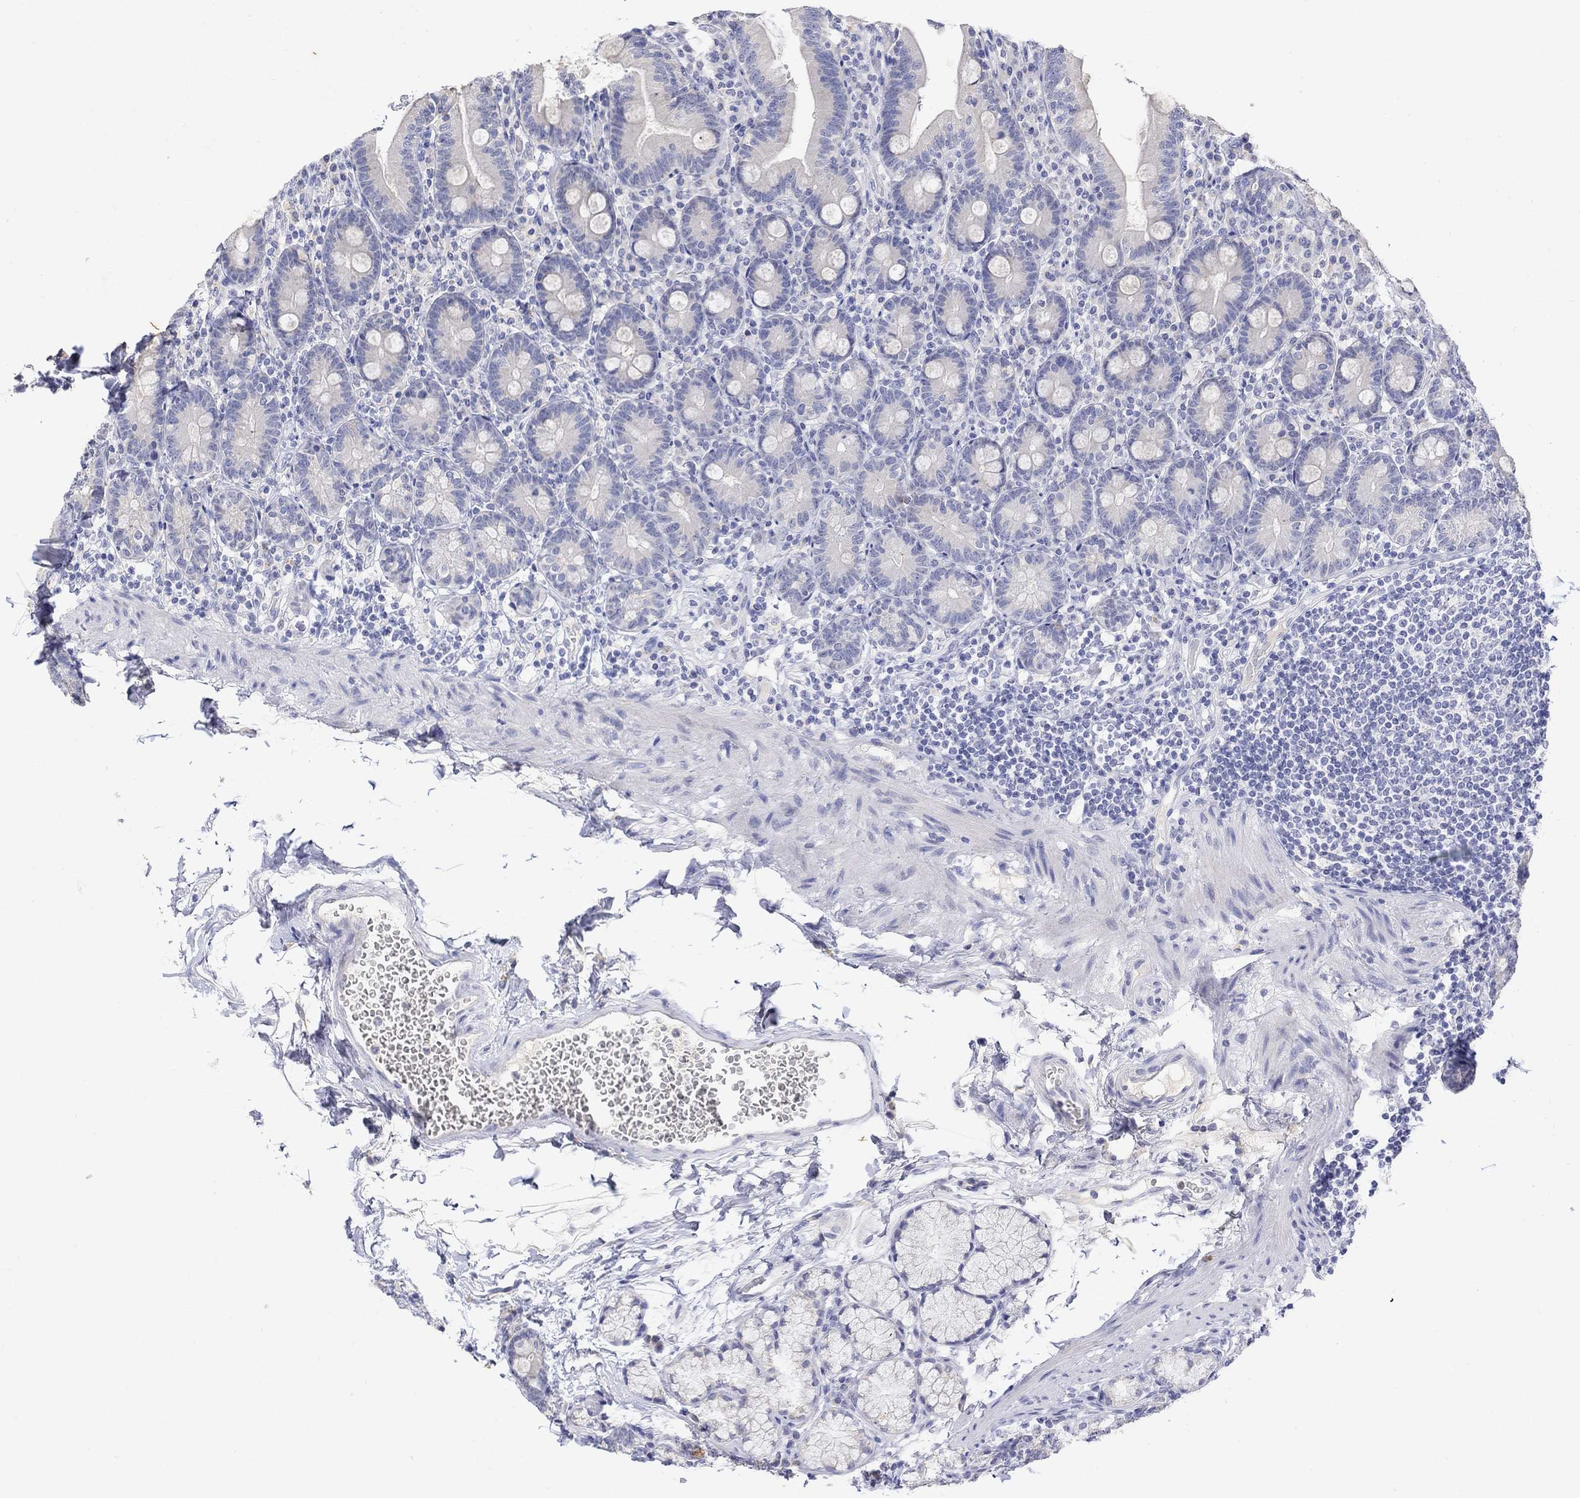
{"staining": {"intensity": "negative", "quantity": "none", "location": "none"}, "tissue": "duodenum", "cell_type": "Glandular cells", "image_type": "normal", "snomed": [{"axis": "morphology", "description": "Normal tissue, NOS"}, {"axis": "topography", "description": "Duodenum"}], "caption": "Immunohistochemistry (IHC) of normal duodenum displays no positivity in glandular cells.", "gene": "FNDC5", "patient": {"sex": "female", "age": 67}}